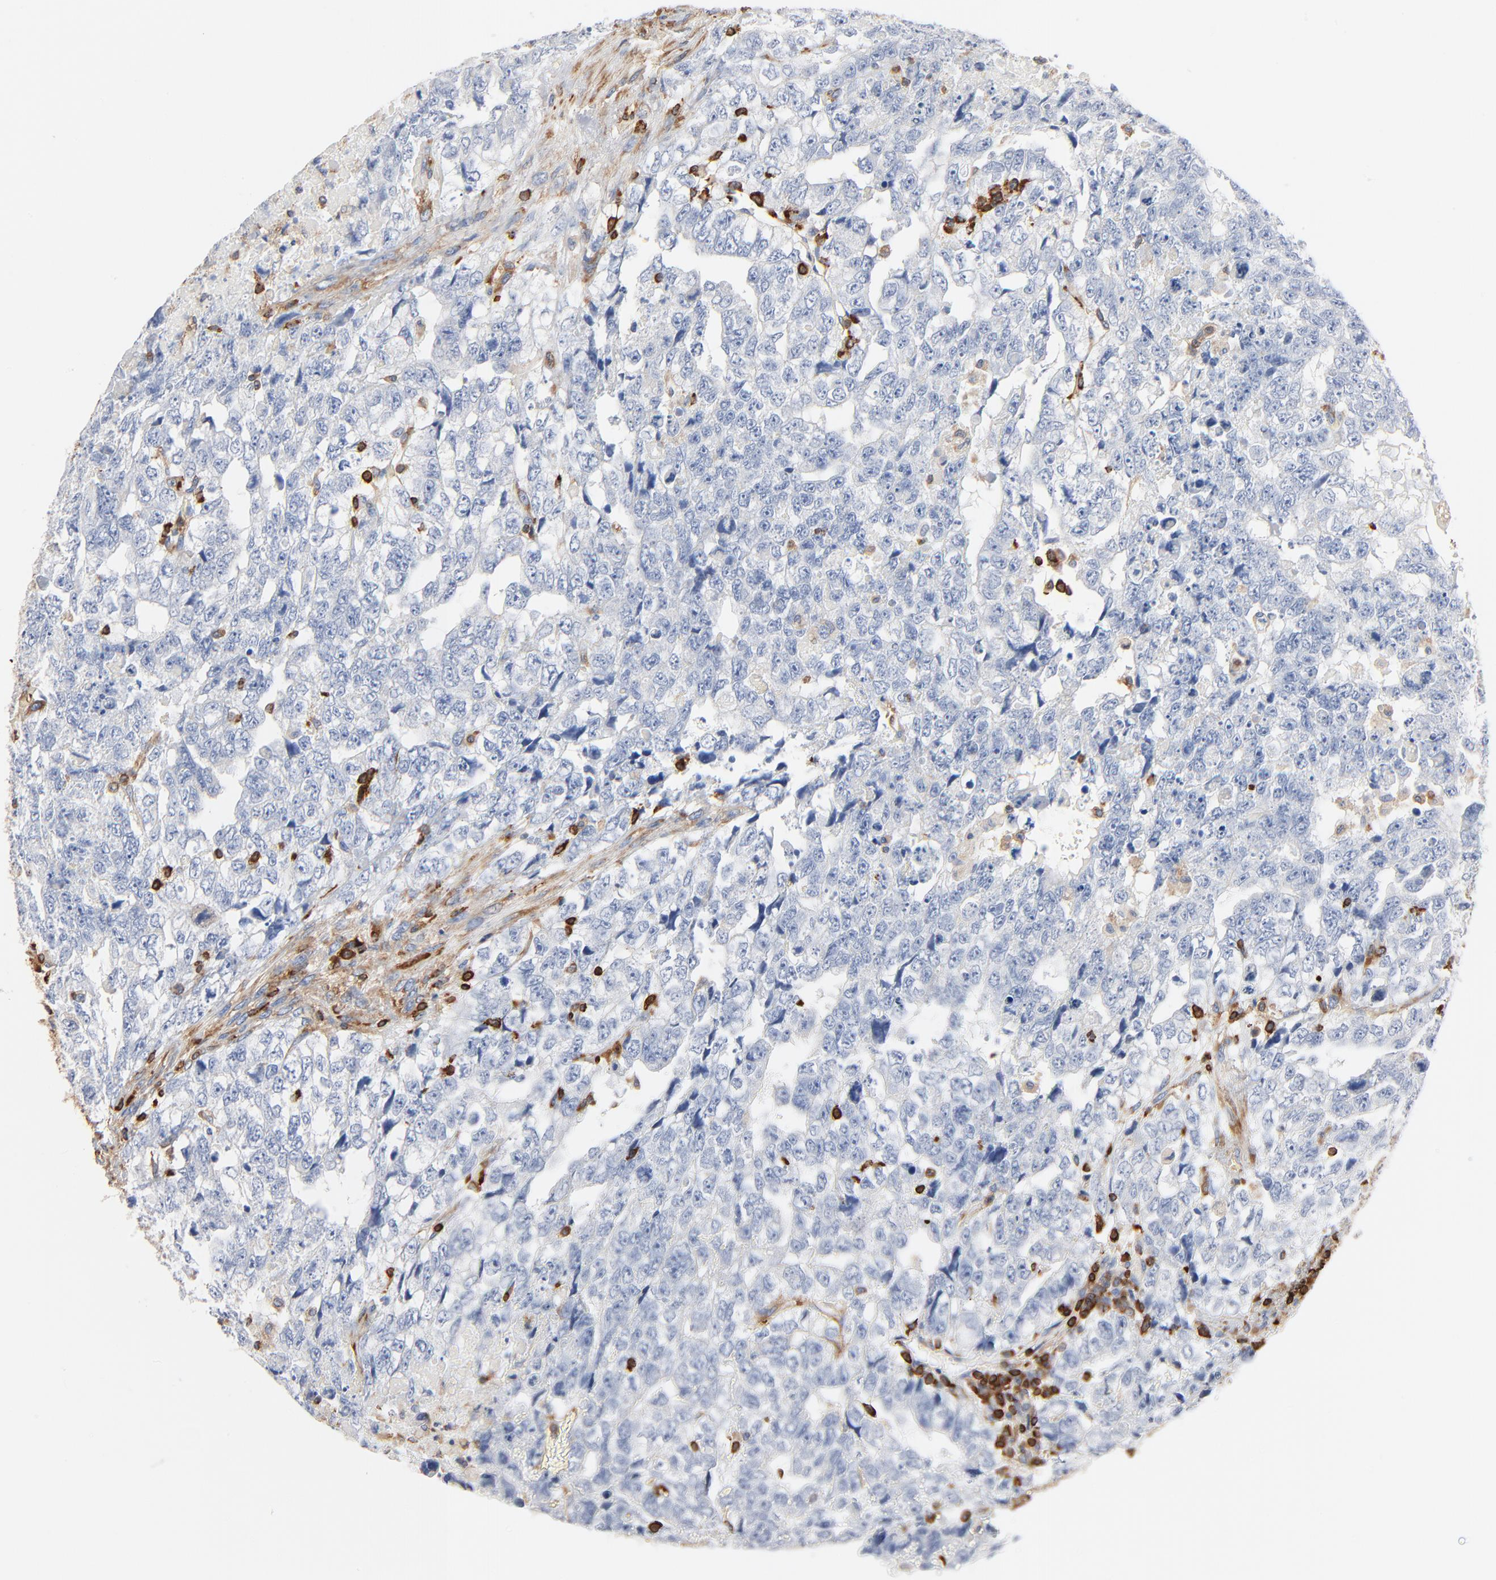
{"staining": {"intensity": "negative", "quantity": "none", "location": "none"}, "tissue": "testis cancer", "cell_type": "Tumor cells", "image_type": "cancer", "snomed": [{"axis": "morphology", "description": "Carcinoma, Embryonal, NOS"}, {"axis": "topography", "description": "Testis"}], "caption": "Tumor cells show no significant expression in embryonal carcinoma (testis).", "gene": "SH3KBP1", "patient": {"sex": "male", "age": 36}}